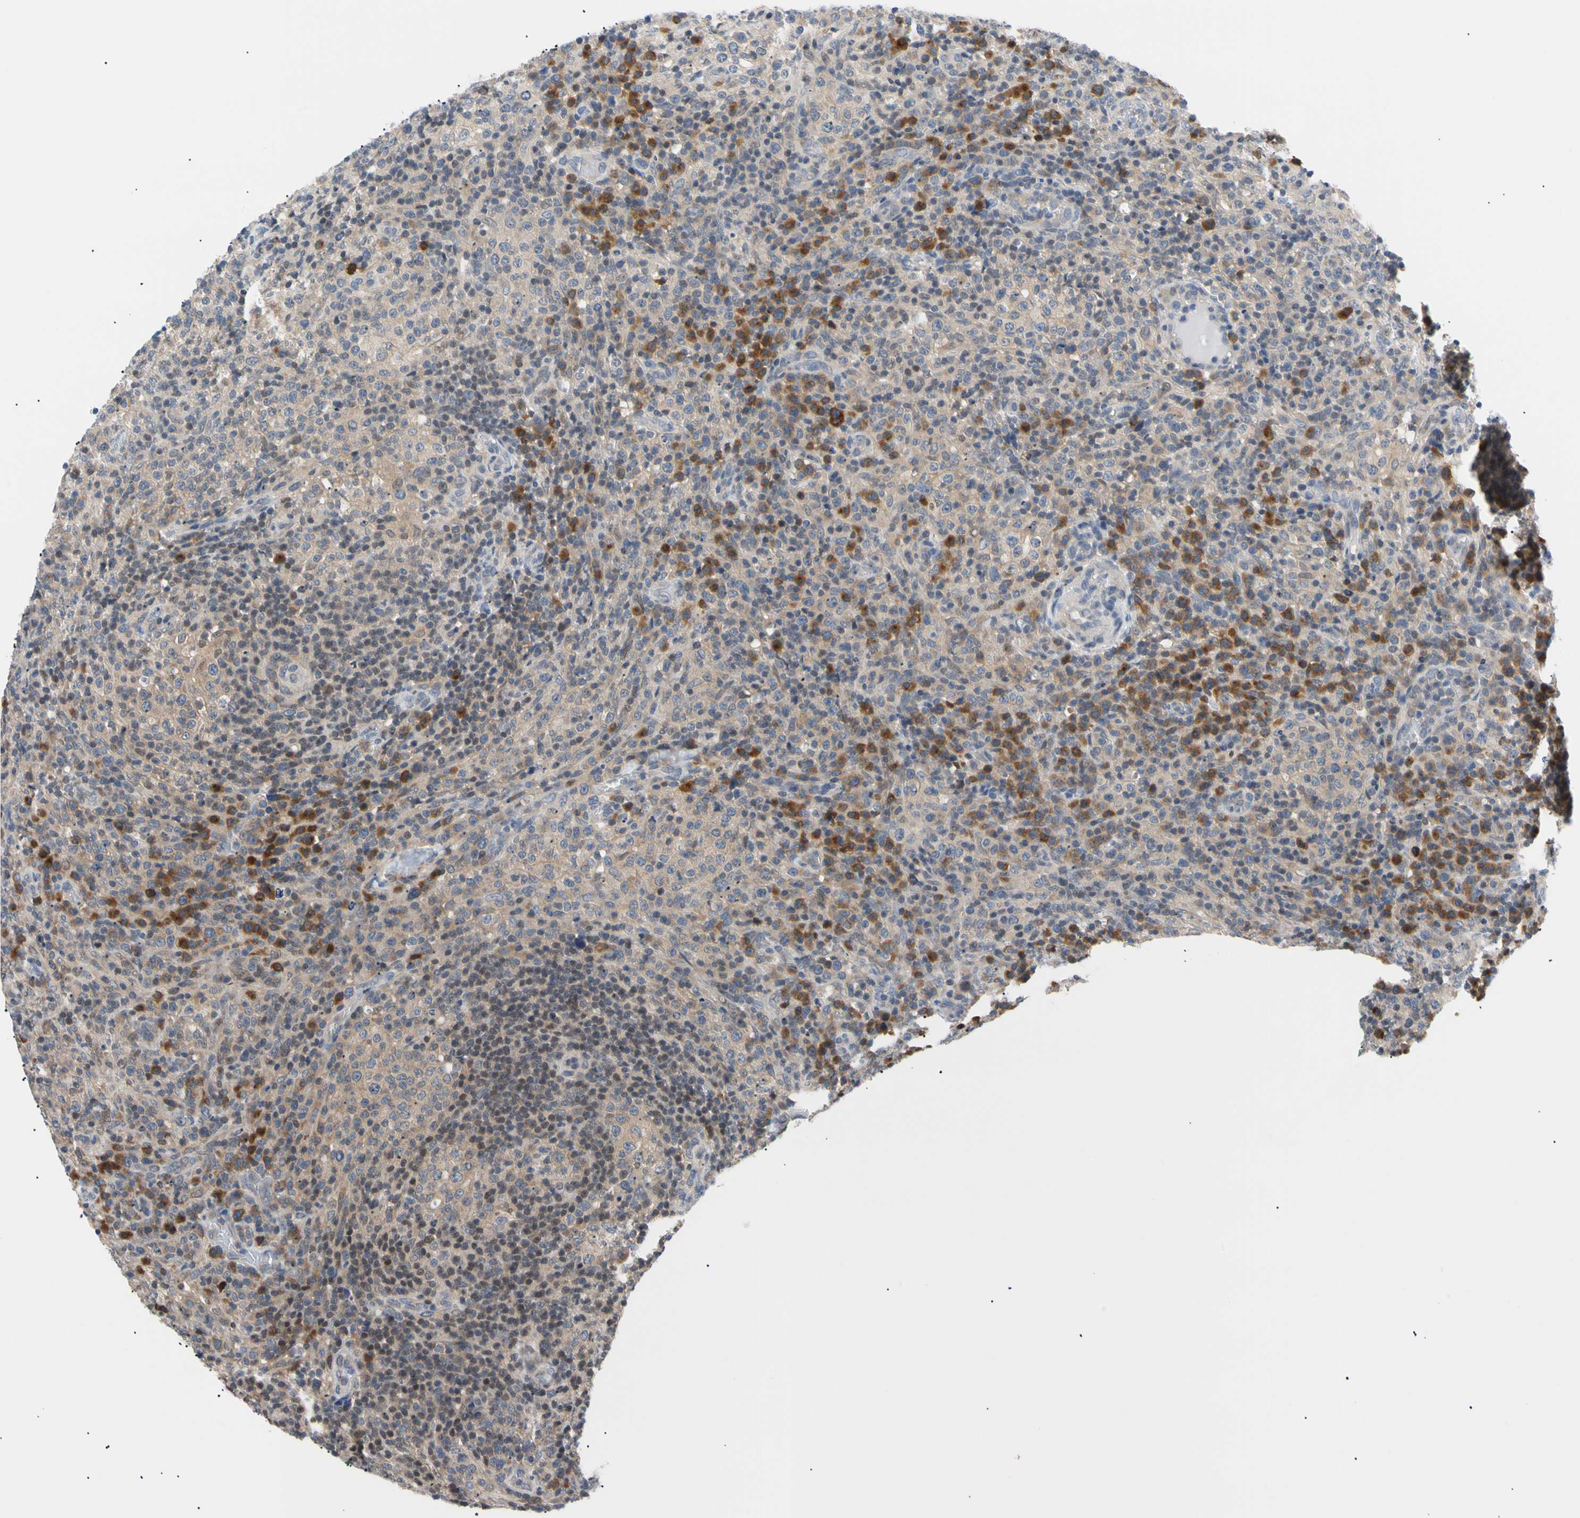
{"staining": {"intensity": "moderate", "quantity": ">75%", "location": "cytoplasmic/membranous"}, "tissue": "lymphoma", "cell_type": "Tumor cells", "image_type": "cancer", "snomed": [{"axis": "morphology", "description": "Malignant lymphoma, non-Hodgkin's type, High grade"}, {"axis": "topography", "description": "Lymph node"}], "caption": "IHC histopathology image of human lymphoma stained for a protein (brown), which exhibits medium levels of moderate cytoplasmic/membranous staining in about >75% of tumor cells.", "gene": "SEC23B", "patient": {"sex": "female", "age": 76}}